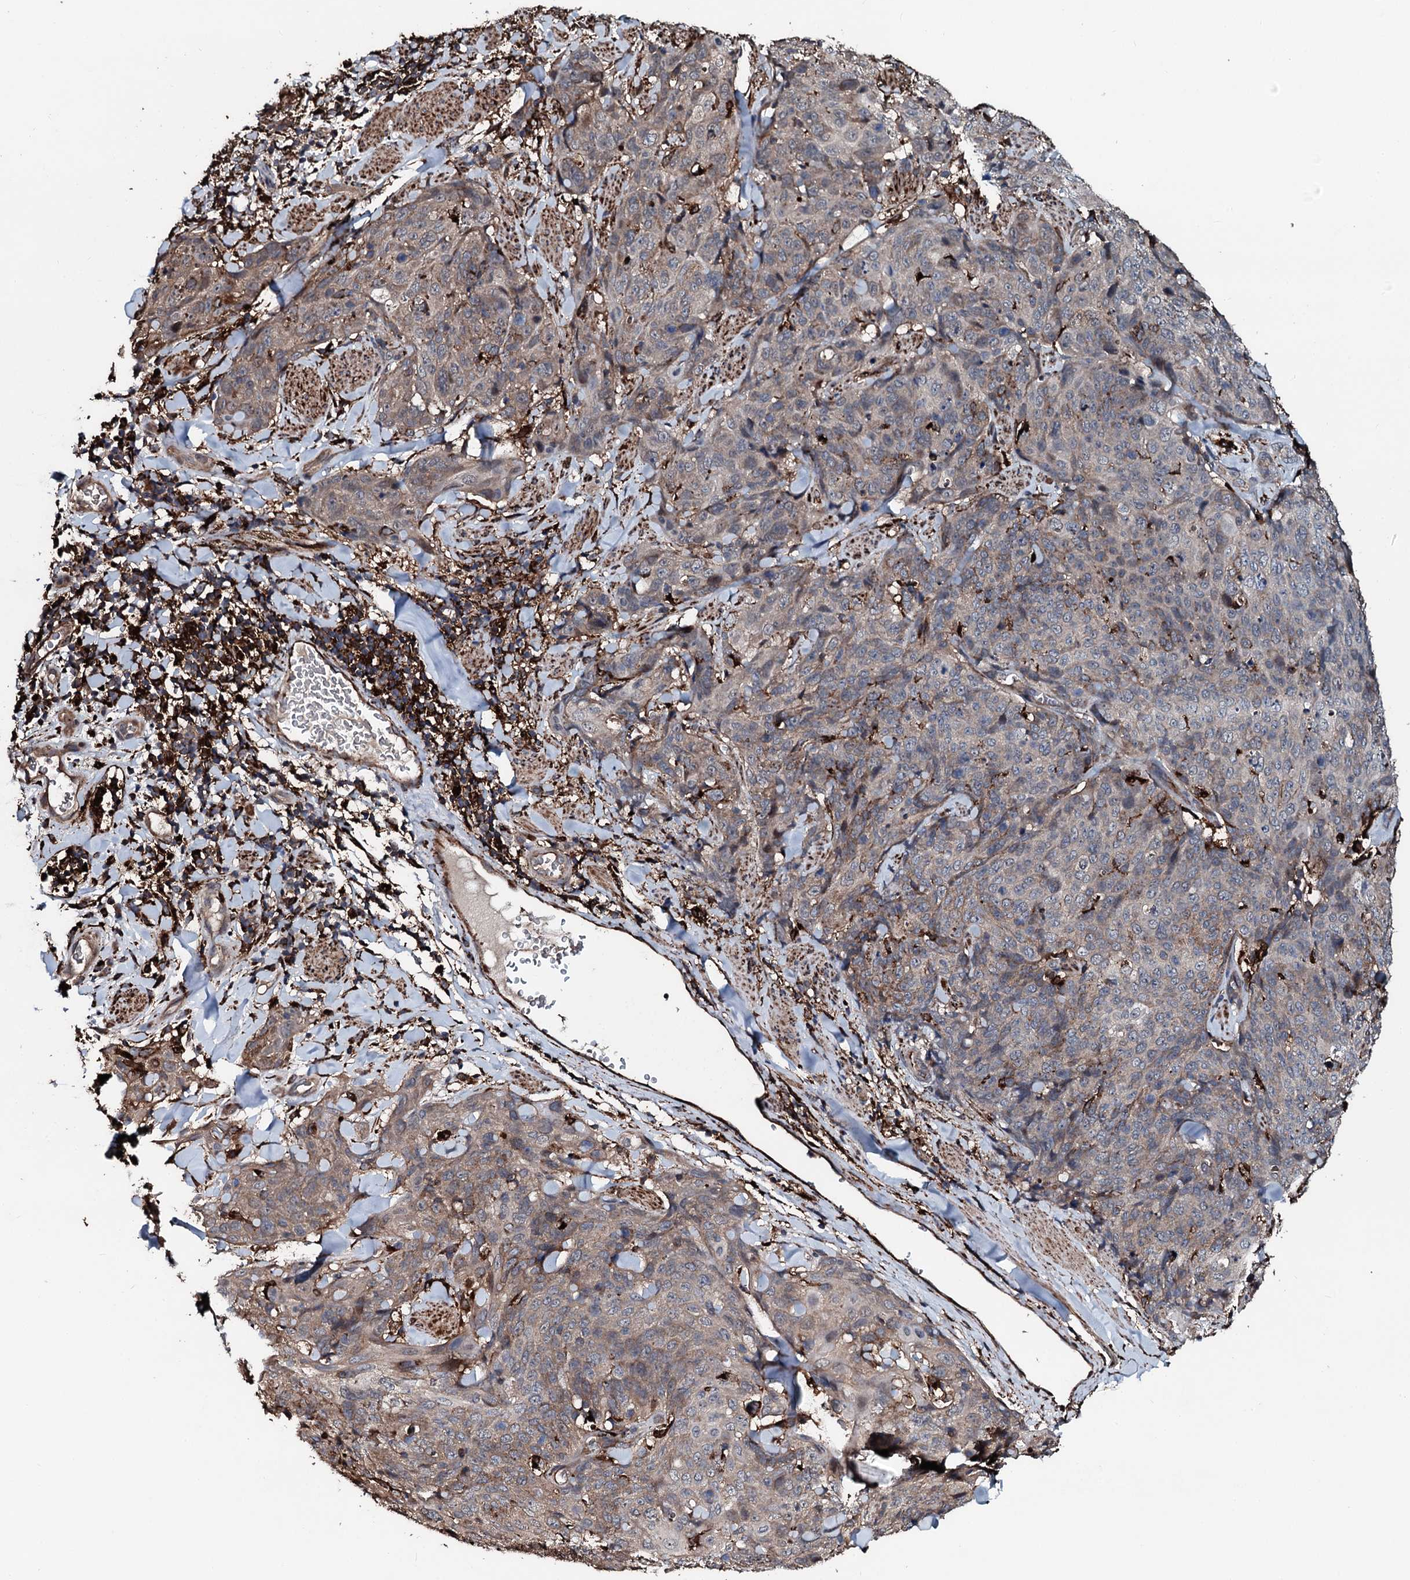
{"staining": {"intensity": "weak", "quantity": "25%-75%", "location": "cytoplasmic/membranous"}, "tissue": "skin cancer", "cell_type": "Tumor cells", "image_type": "cancer", "snomed": [{"axis": "morphology", "description": "Squamous cell carcinoma, NOS"}, {"axis": "topography", "description": "Skin"}, {"axis": "topography", "description": "Vulva"}], "caption": "Skin squamous cell carcinoma stained with immunohistochemistry (IHC) shows weak cytoplasmic/membranous positivity in about 25%-75% of tumor cells.", "gene": "TPGS2", "patient": {"sex": "female", "age": 85}}